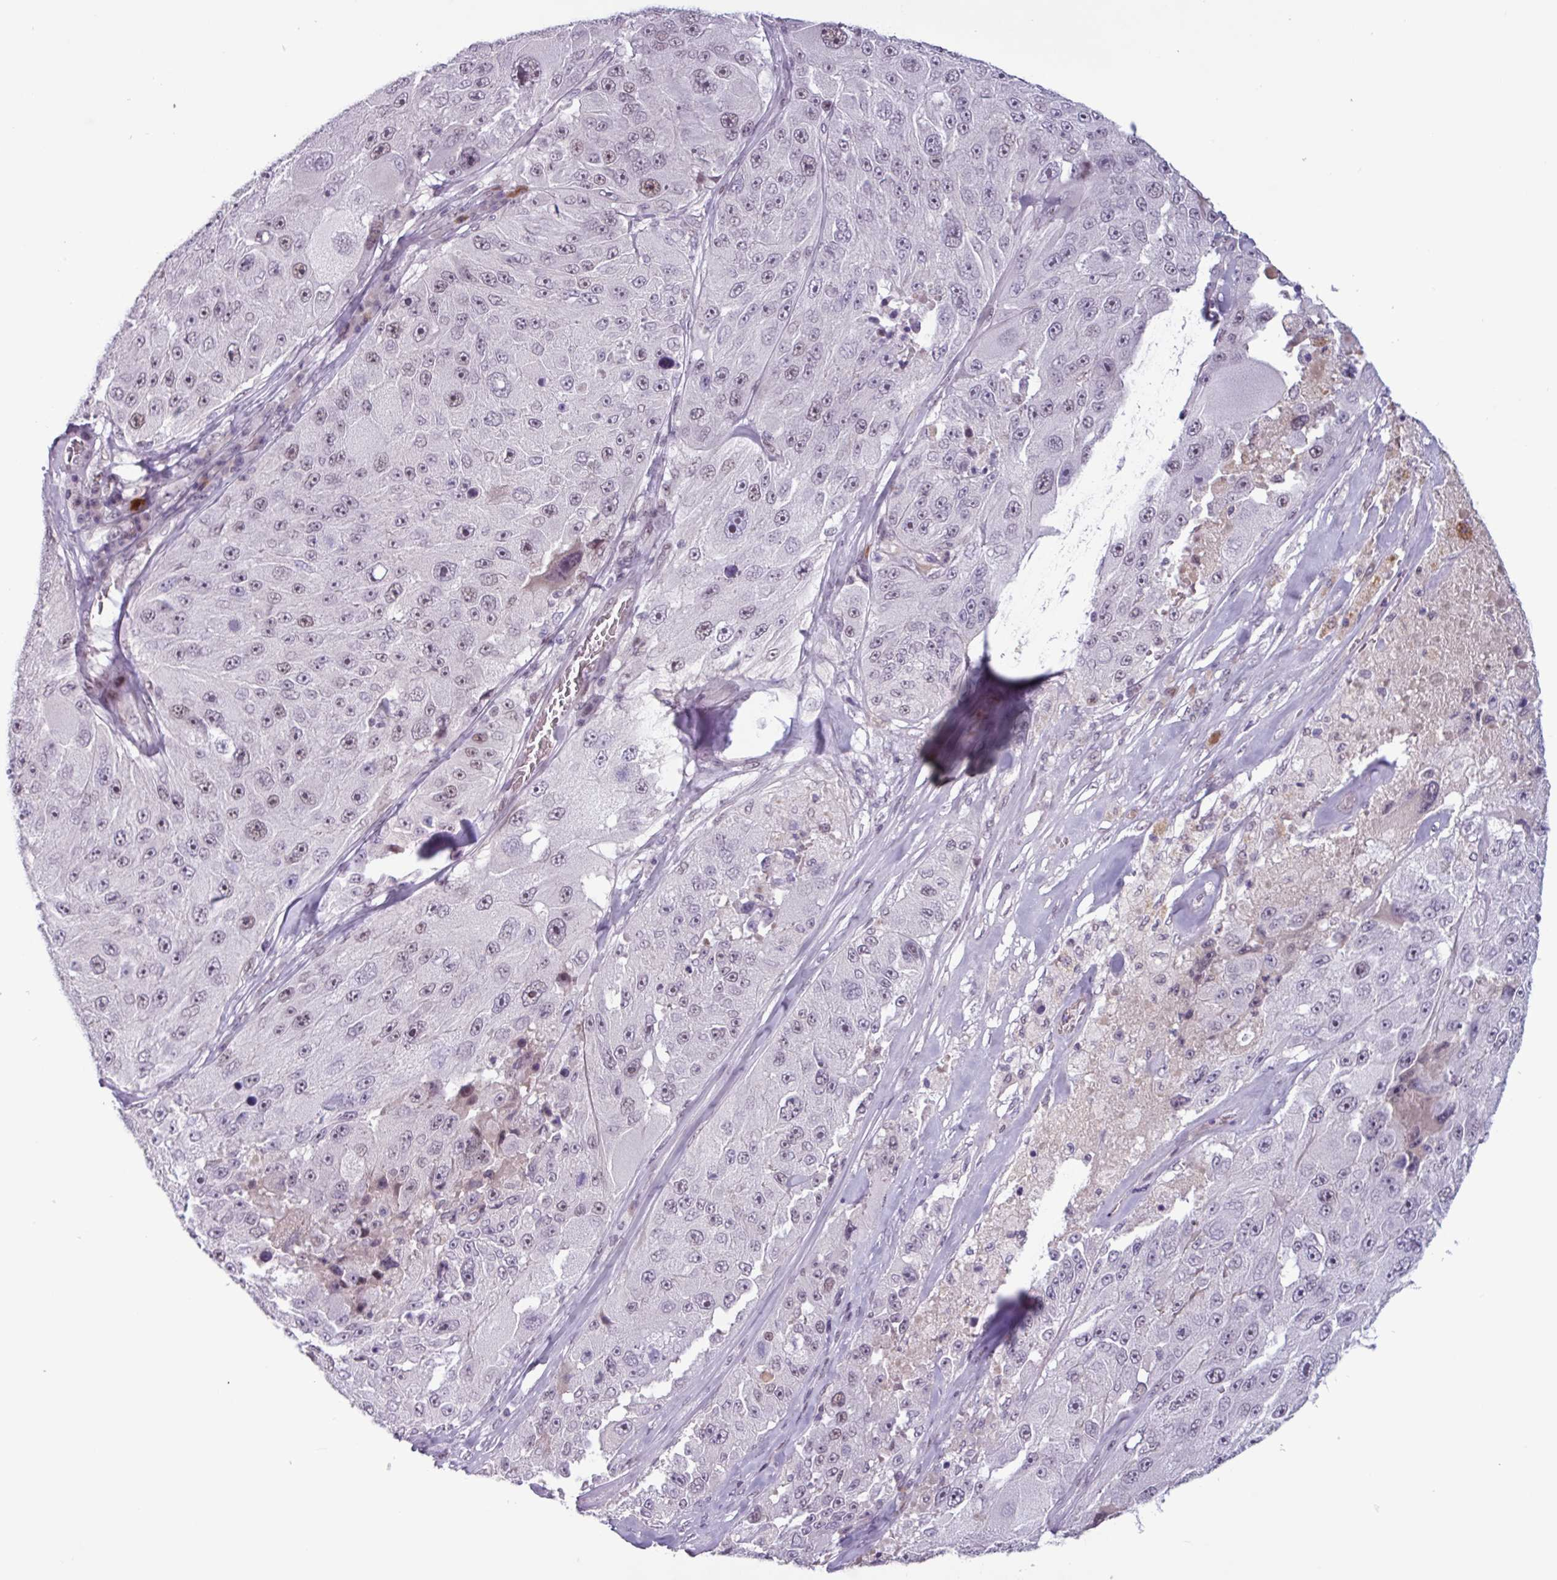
{"staining": {"intensity": "weak", "quantity": "25%-75%", "location": "nuclear"}, "tissue": "melanoma", "cell_type": "Tumor cells", "image_type": "cancer", "snomed": [{"axis": "morphology", "description": "Malignant melanoma, Metastatic site"}, {"axis": "topography", "description": "Lymph node"}], "caption": "Human melanoma stained with a brown dye demonstrates weak nuclear positive expression in about 25%-75% of tumor cells.", "gene": "ZNF575", "patient": {"sex": "male", "age": 62}}